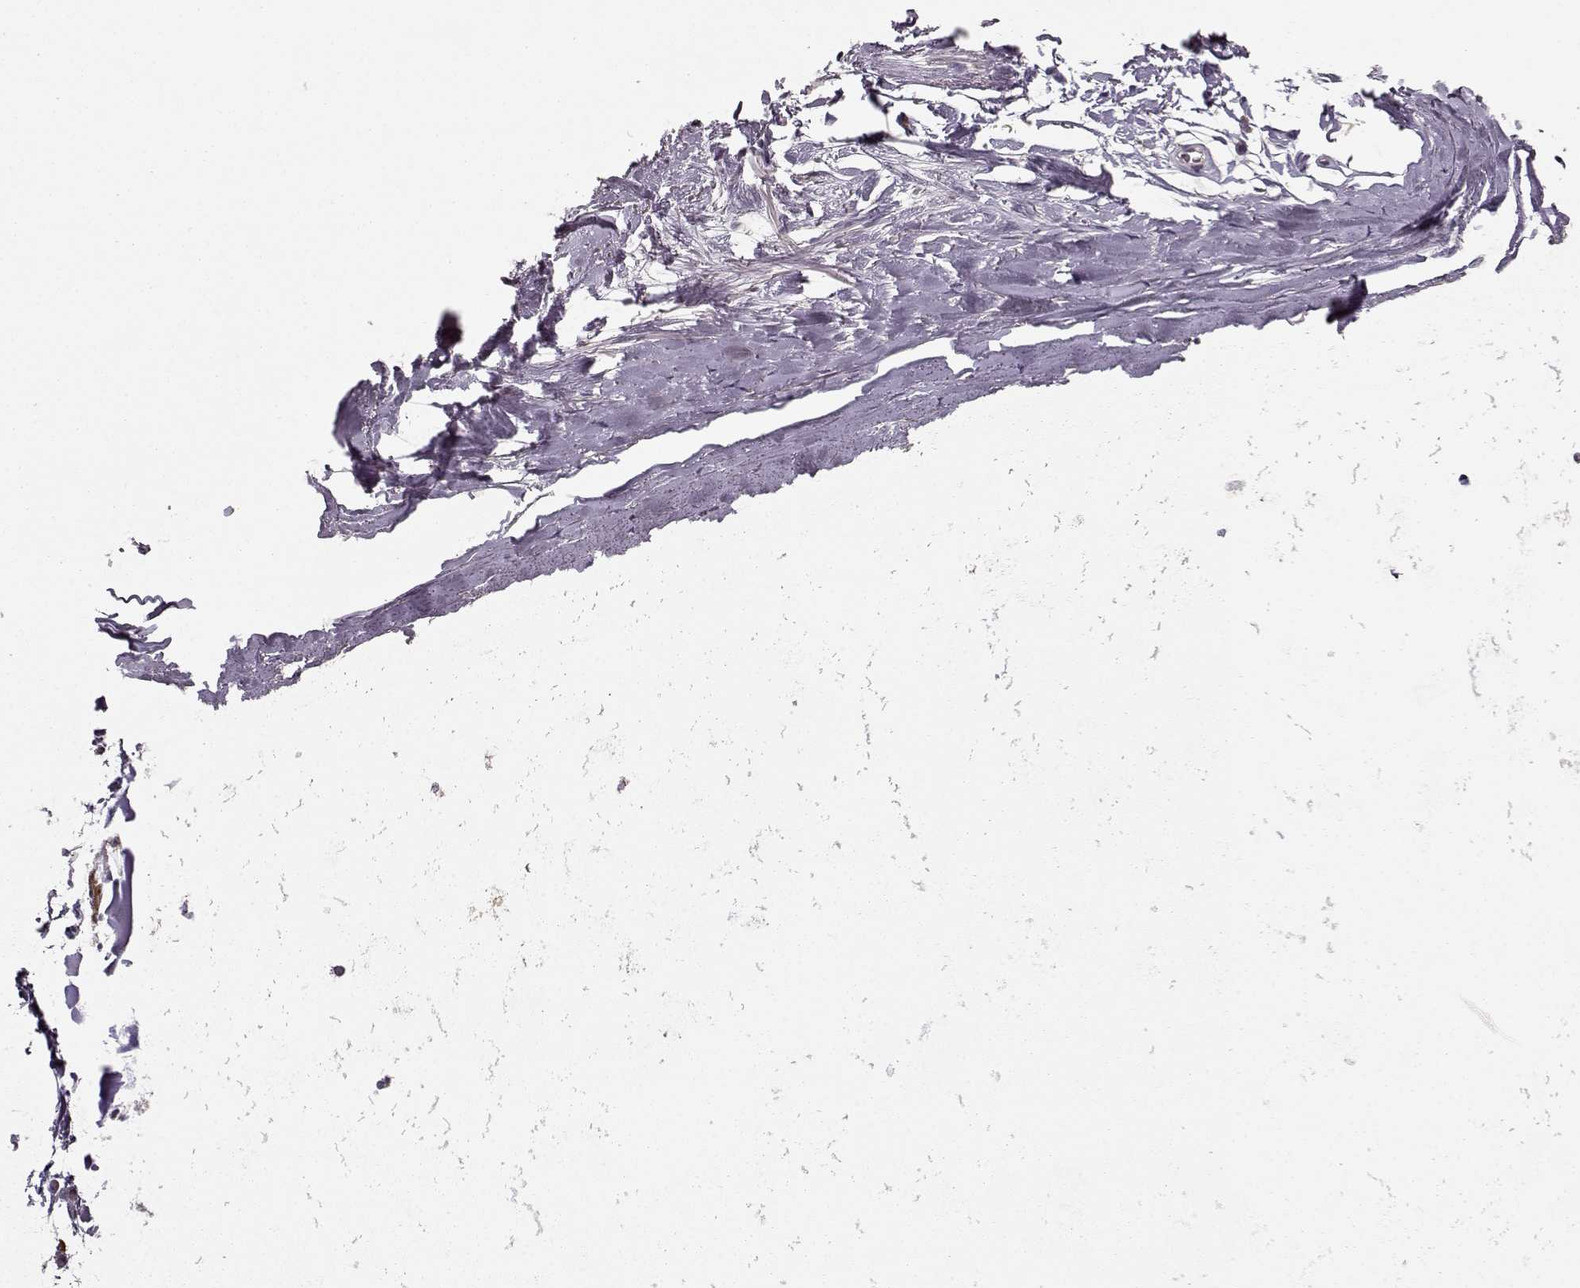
{"staining": {"intensity": "weak", "quantity": "<25%", "location": "cytoplasmic/membranous"}, "tissue": "soft tissue", "cell_type": "Chondrocytes", "image_type": "normal", "snomed": [{"axis": "morphology", "description": "Normal tissue, NOS"}, {"axis": "topography", "description": "Lymph node"}, {"axis": "topography", "description": "Bronchus"}], "caption": "IHC histopathology image of unremarkable soft tissue stained for a protein (brown), which reveals no positivity in chondrocytes.", "gene": "SLAIN2", "patient": {"sex": "female", "age": 70}}